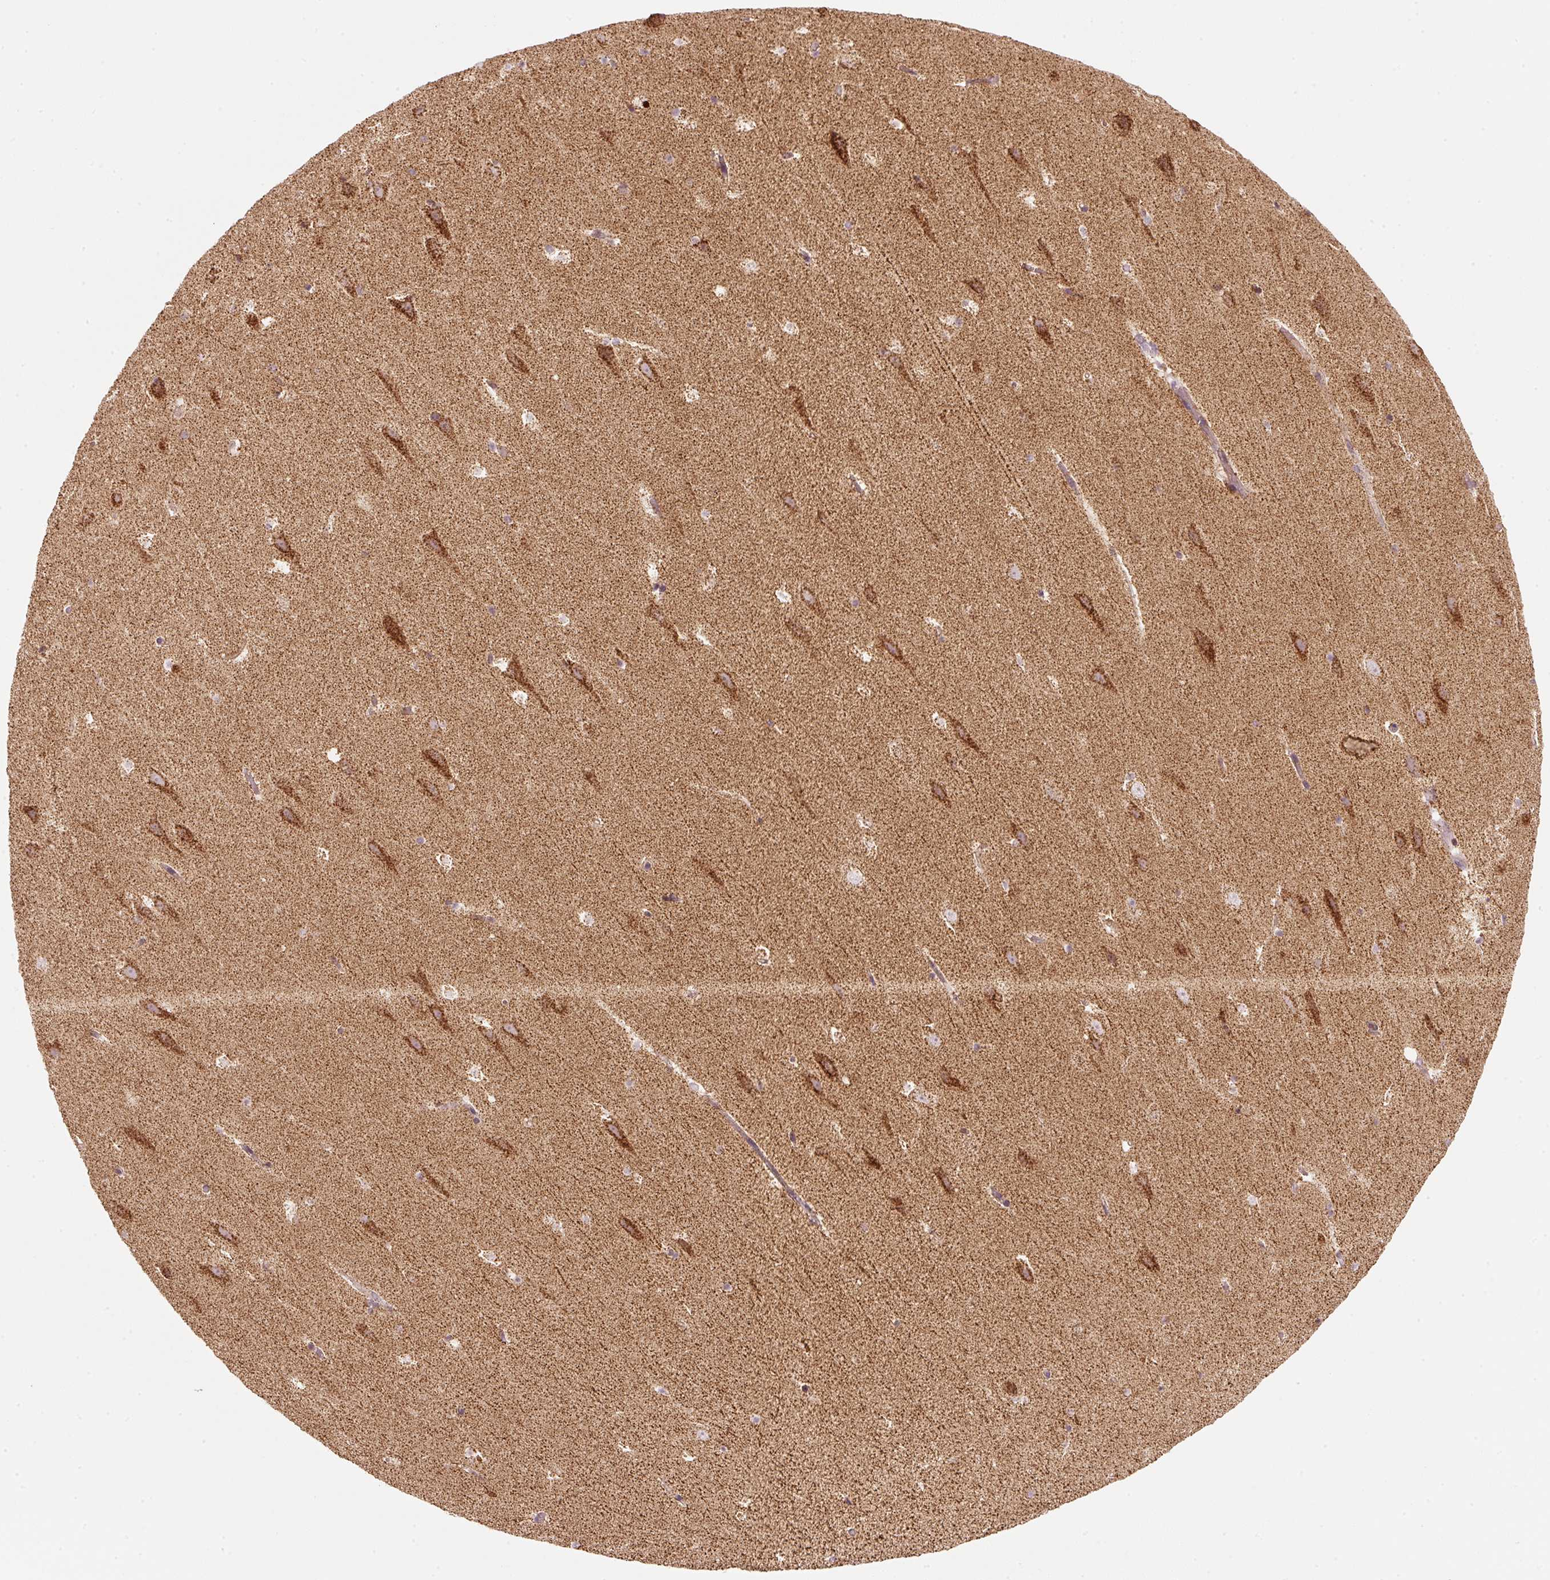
{"staining": {"intensity": "negative", "quantity": "none", "location": "none"}, "tissue": "hippocampus", "cell_type": "Glial cells", "image_type": "normal", "snomed": [{"axis": "morphology", "description": "Normal tissue, NOS"}, {"axis": "topography", "description": "Hippocampus"}], "caption": "Glial cells show no significant positivity in benign hippocampus. (DAB (3,3'-diaminobenzidine) immunohistochemistry (IHC) with hematoxylin counter stain).", "gene": "FAM78B", "patient": {"sex": "male", "age": 37}}